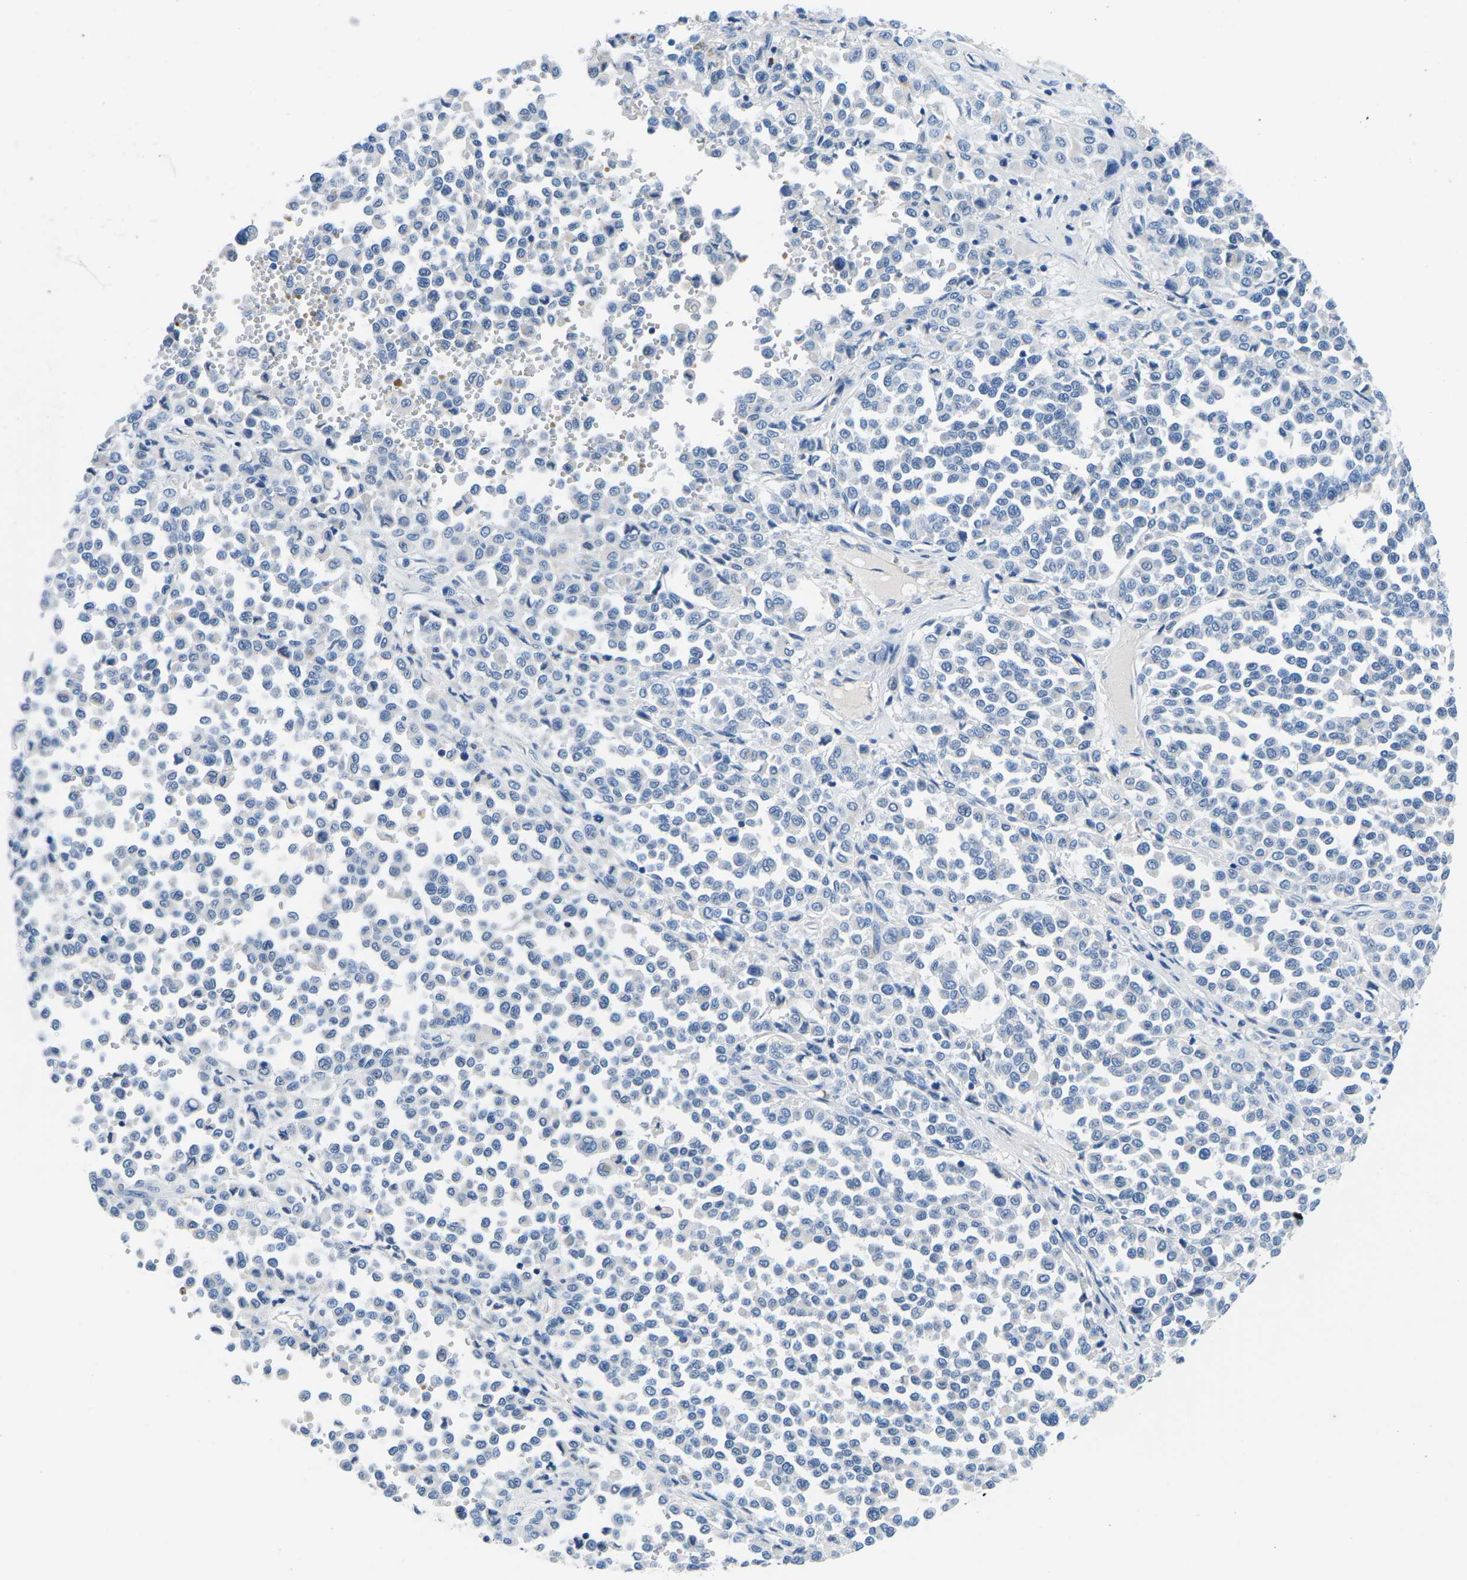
{"staining": {"intensity": "negative", "quantity": "none", "location": "none"}, "tissue": "melanoma", "cell_type": "Tumor cells", "image_type": "cancer", "snomed": [{"axis": "morphology", "description": "Malignant melanoma, Metastatic site"}, {"axis": "topography", "description": "Pancreas"}], "caption": "DAB immunohistochemical staining of malignant melanoma (metastatic site) exhibits no significant expression in tumor cells.", "gene": "TM6SF1", "patient": {"sex": "female", "age": 30}}